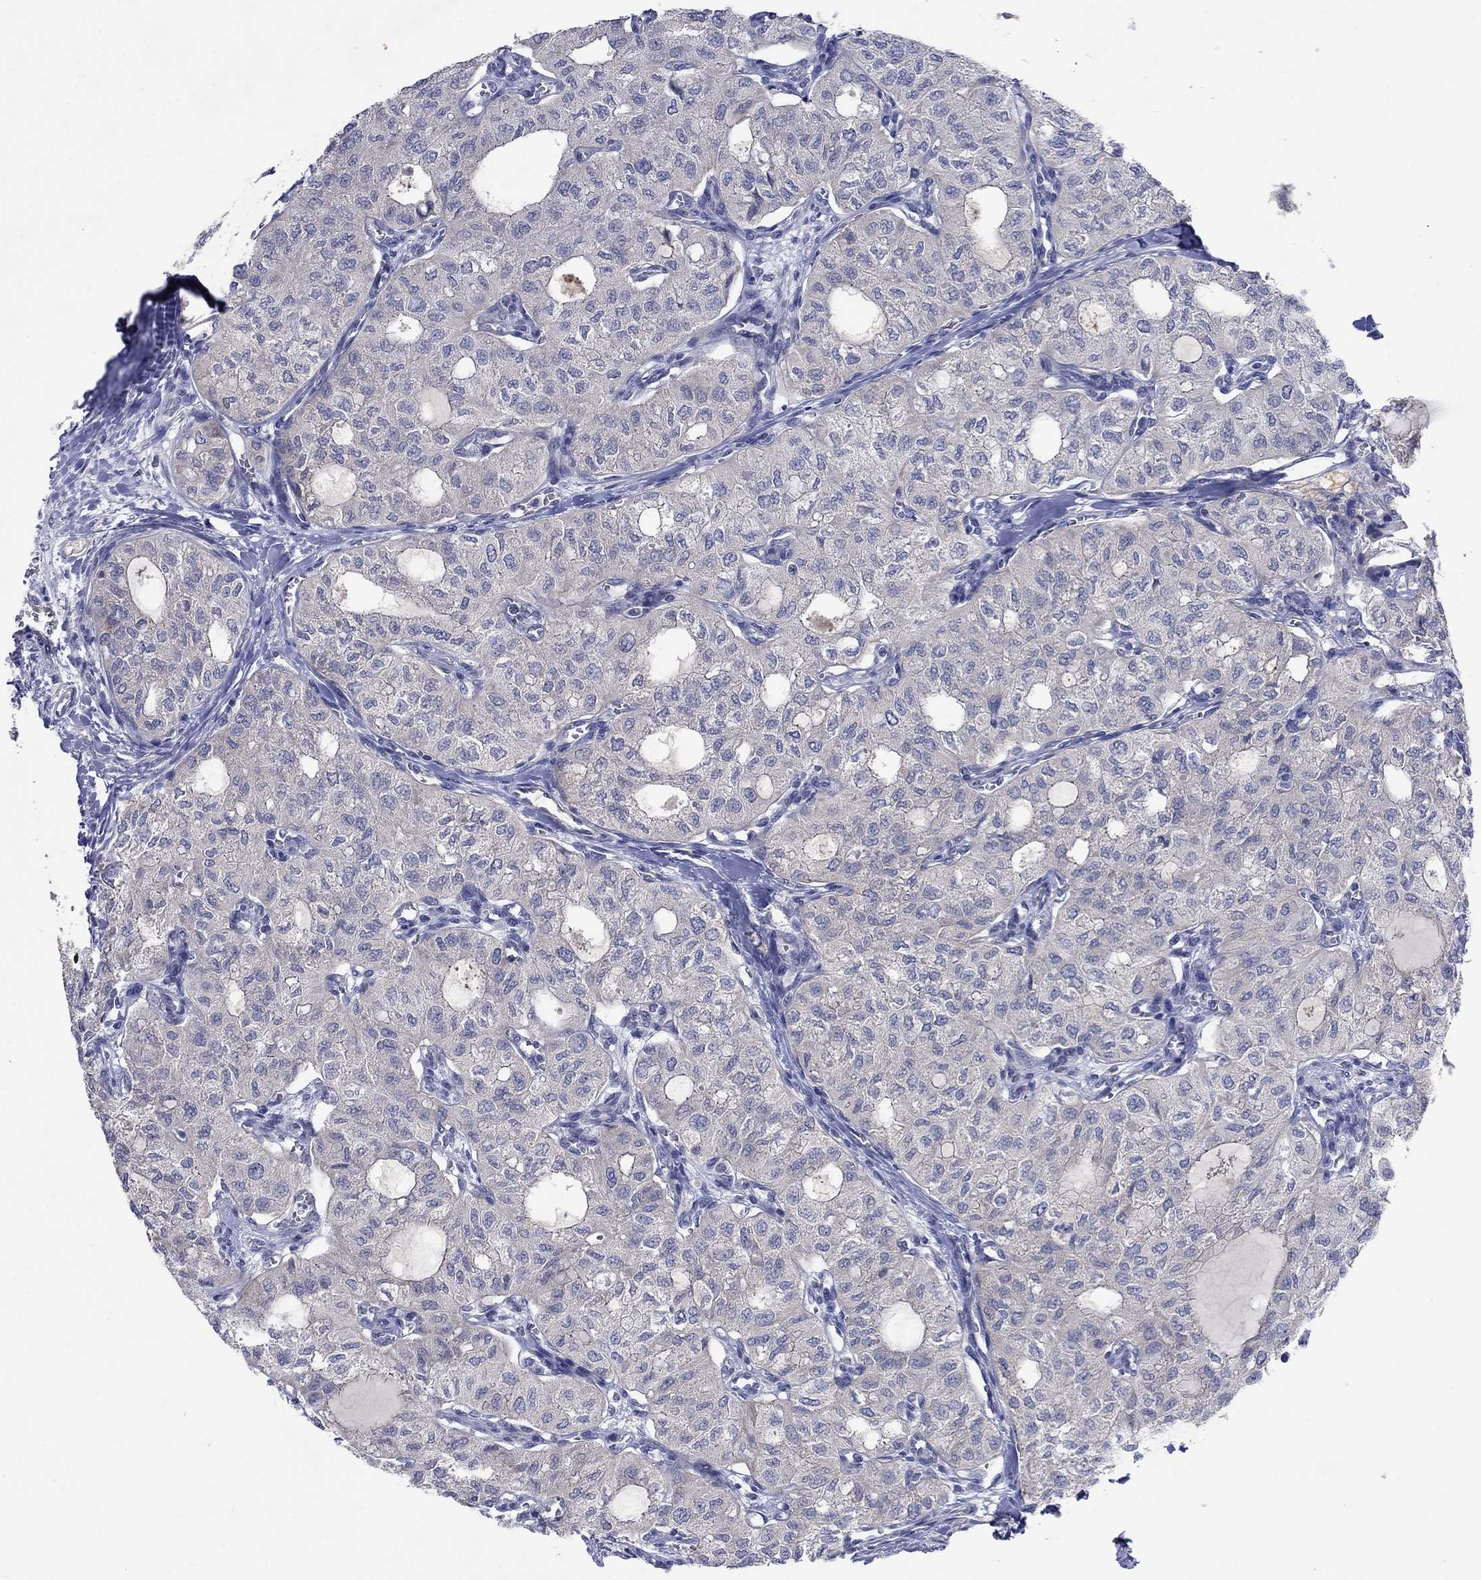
{"staining": {"intensity": "negative", "quantity": "none", "location": "none"}, "tissue": "thyroid cancer", "cell_type": "Tumor cells", "image_type": "cancer", "snomed": [{"axis": "morphology", "description": "Follicular adenoma carcinoma, NOS"}, {"axis": "topography", "description": "Thyroid gland"}], "caption": "IHC micrograph of neoplastic tissue: human follicular adenoma carcinoma (thyroid) stained with DAB (3,3'-diaminobenzidine) shows no significant protein positivity in tumor cells.", "gene": "PLCL2", "patient": {"sex": "male", "age": 75}}